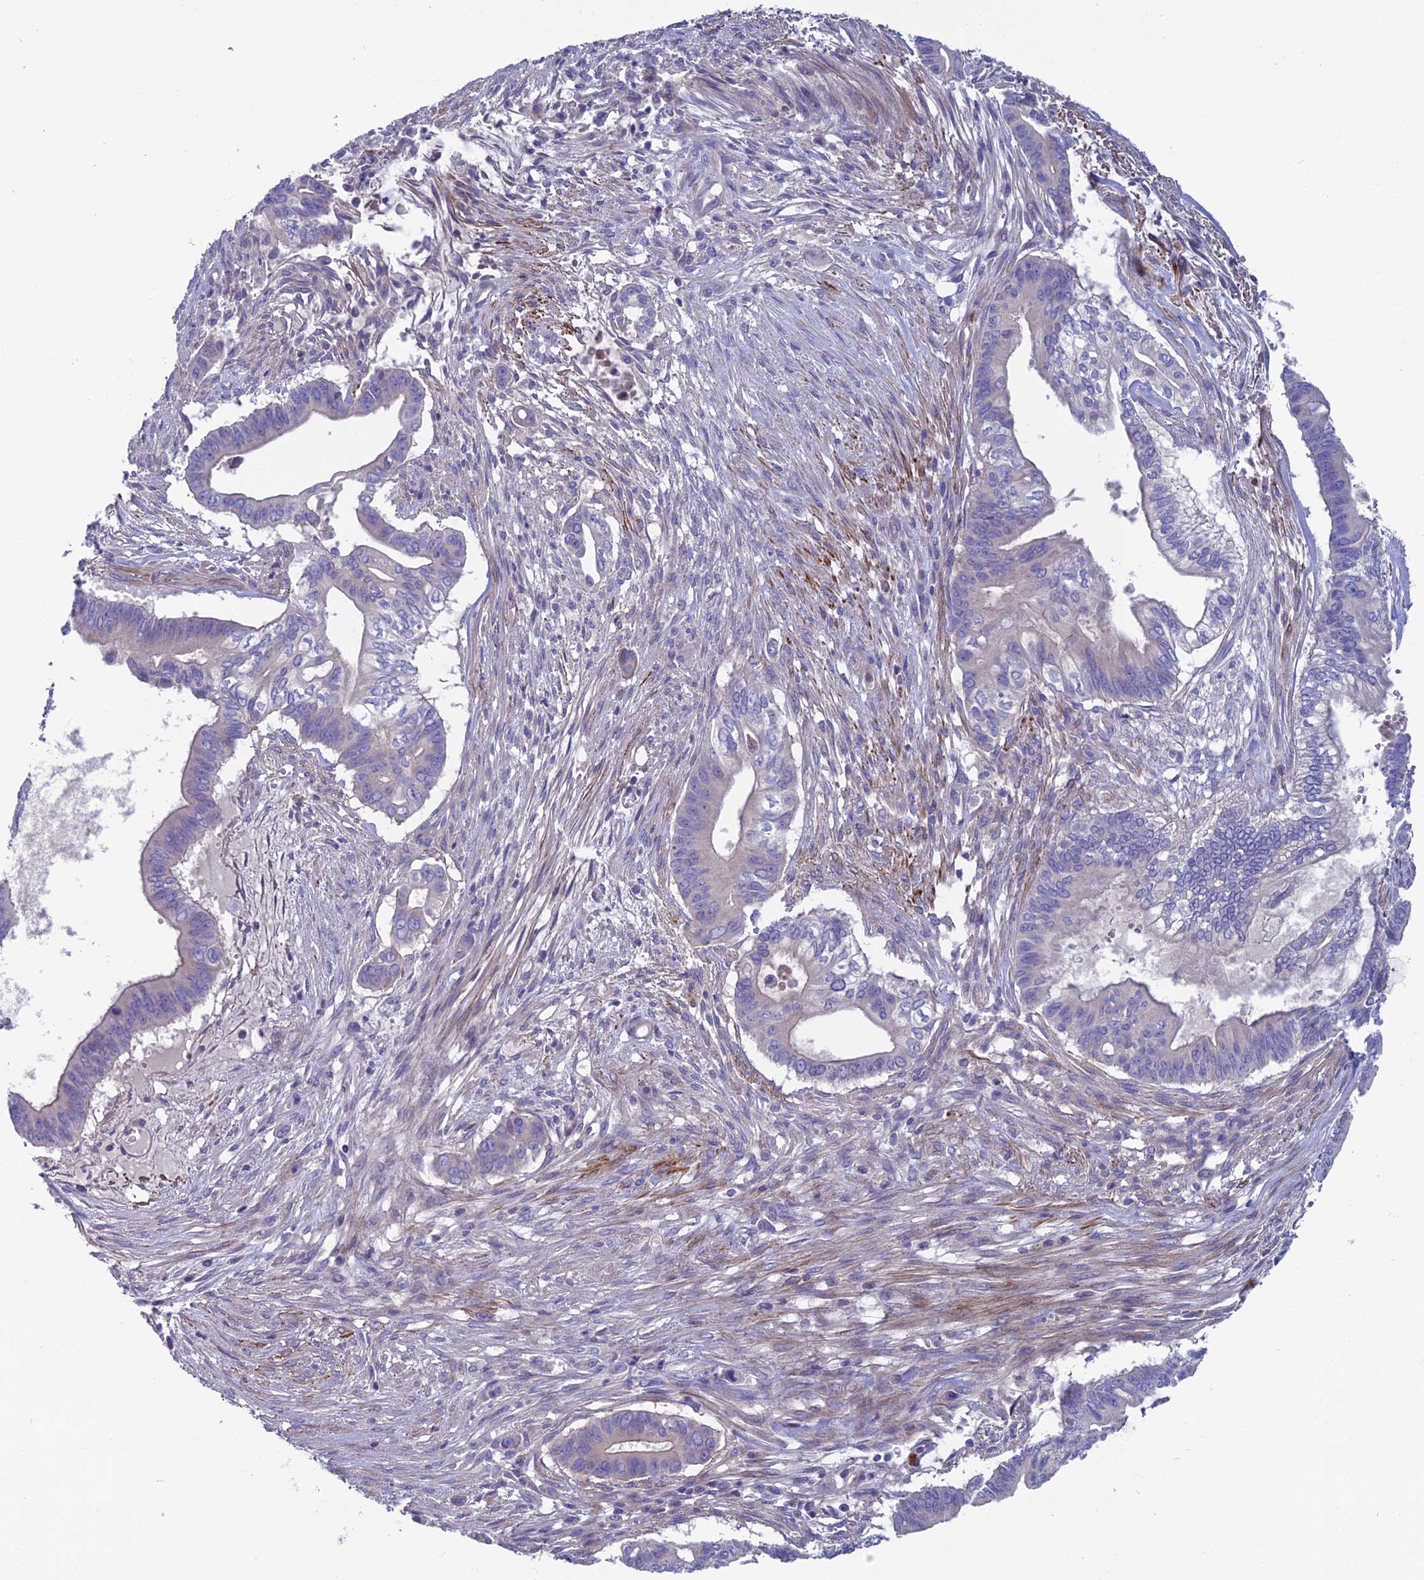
{"staining": {"intensity": "negative", "quantity": "none", "location": "none"}, "tissue": "pancreatic cancer", "cell_type": "Tumor cells", "image_type": "cancer", "snomed": [{"axis": "morphology", "description": "Adenocarcinoma, NOS"}, {"axis": "topography", "description": "Pancreas"}], "caption": "Adenocarcinoma (pancreatic) was stained to show a protein in brown. There is no significant positivity in tumor cells.", "gene": "FAM178B", "patient": {"sex": "male", "age": 68}}